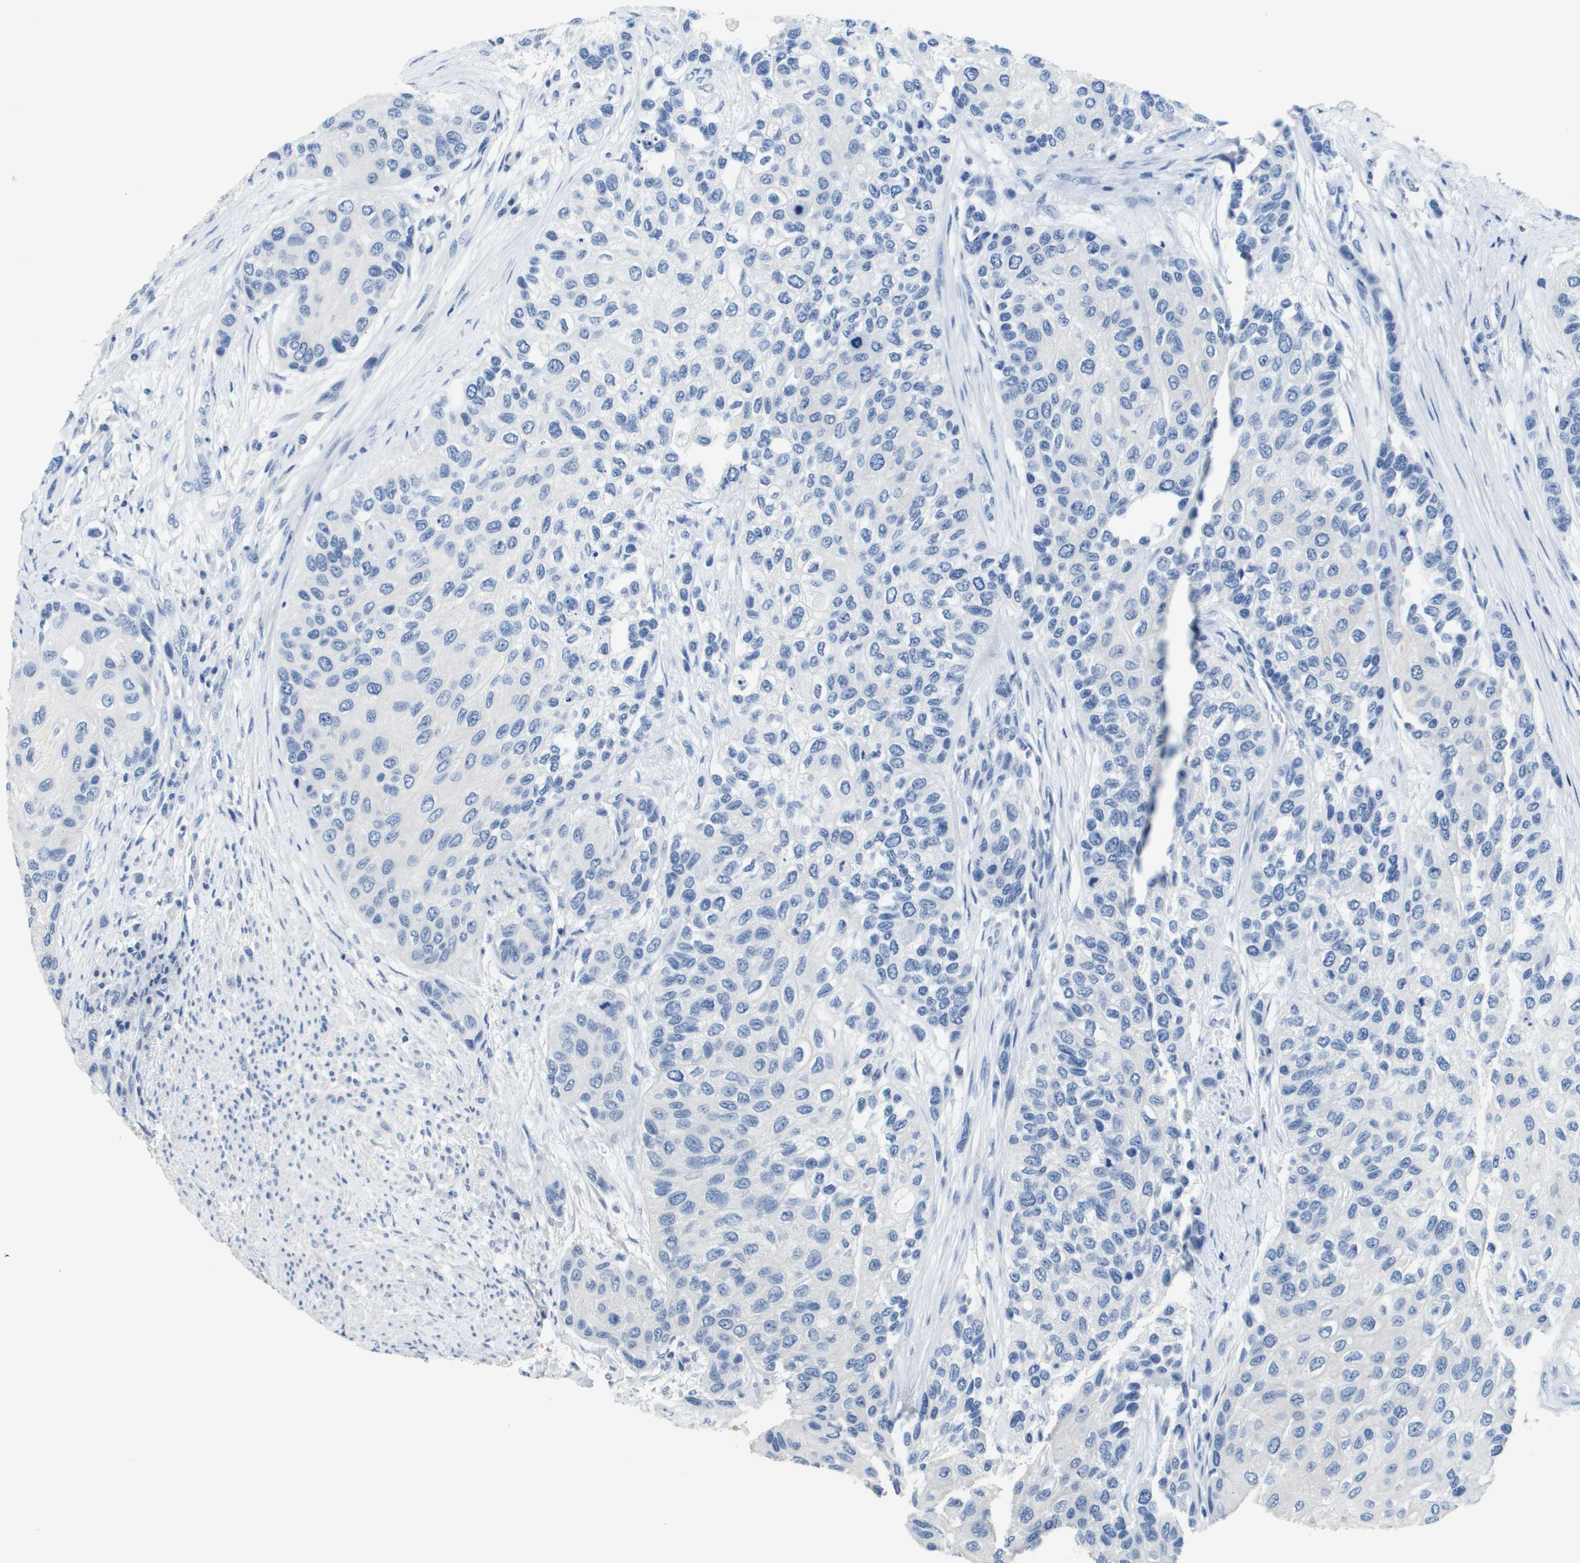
{"staining": {"intensity": "negative", "quantity": "none", "location": "none"}, "tissue": "urothelial cancer", "cell_type": "Tumor cells", "image_type": "cancer", "snomed": [{"axis": "morphology", "description": "Urothelial carcinoma, High grade"}, {"axis": "topography", "description": "Urinary bladder"}], "caption": "The photomicrograph exhibits no staining of tumor cells in urothelial cancer.", "gene": "MT3", "patient": {"sex": "female", "age": 56}}